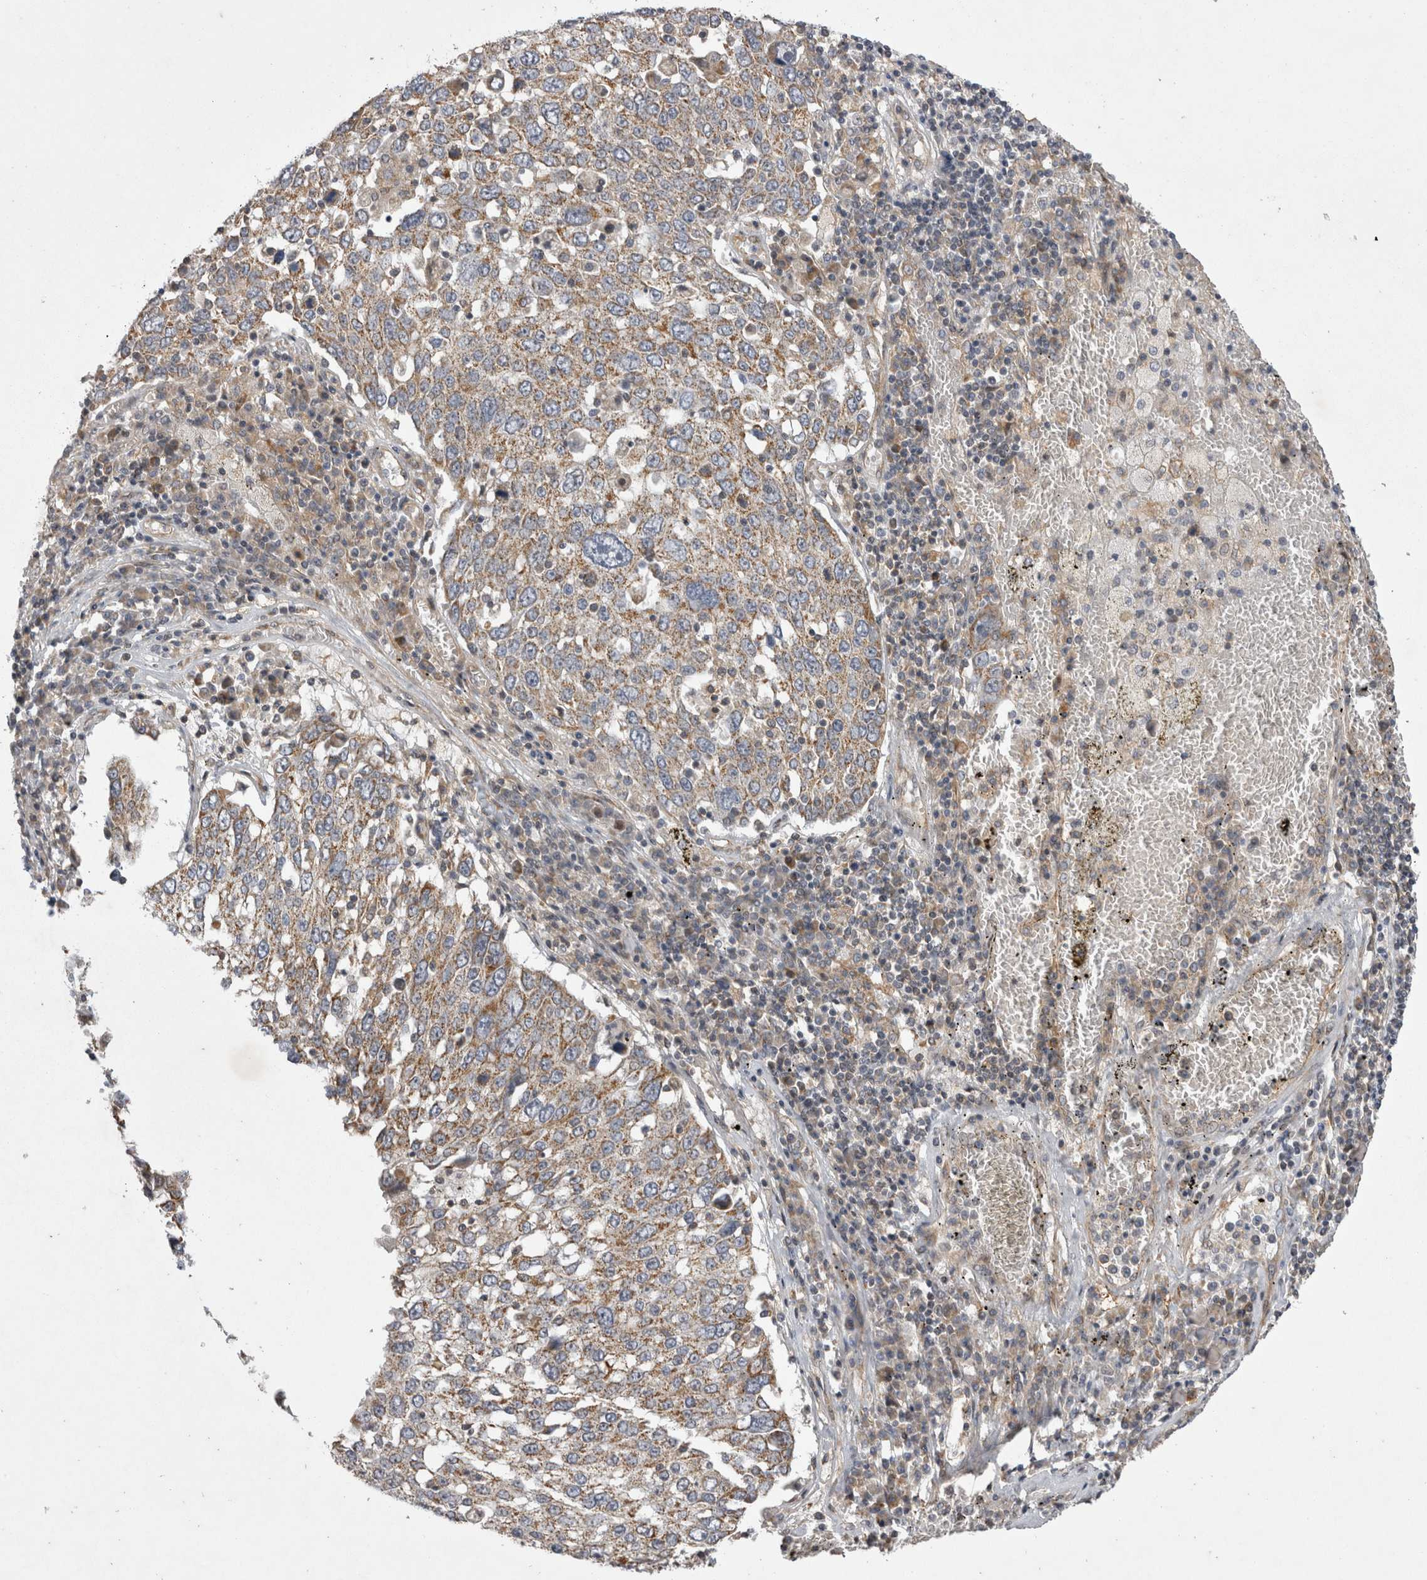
{"staining": {"intensity": "moderate", "quantity": "25%-75%", "location": "cytoplasmic/membranous"}, "tissue": "lung cancer", "cell_type": "Tumor cells", "image_type": "cancer", "snomed": [{"axis": "morphology", "description": "Squamous cell carcinoma, NOS"}, {"axis": "topography", "description": "Lung"}], "caption": "Human squamous cell carcinoma (lung) stained with a protein marker displays moderate staining in tumor cells.", "gene": "TSPOAP1", "patient": {"sex": "male", "age": 65}}